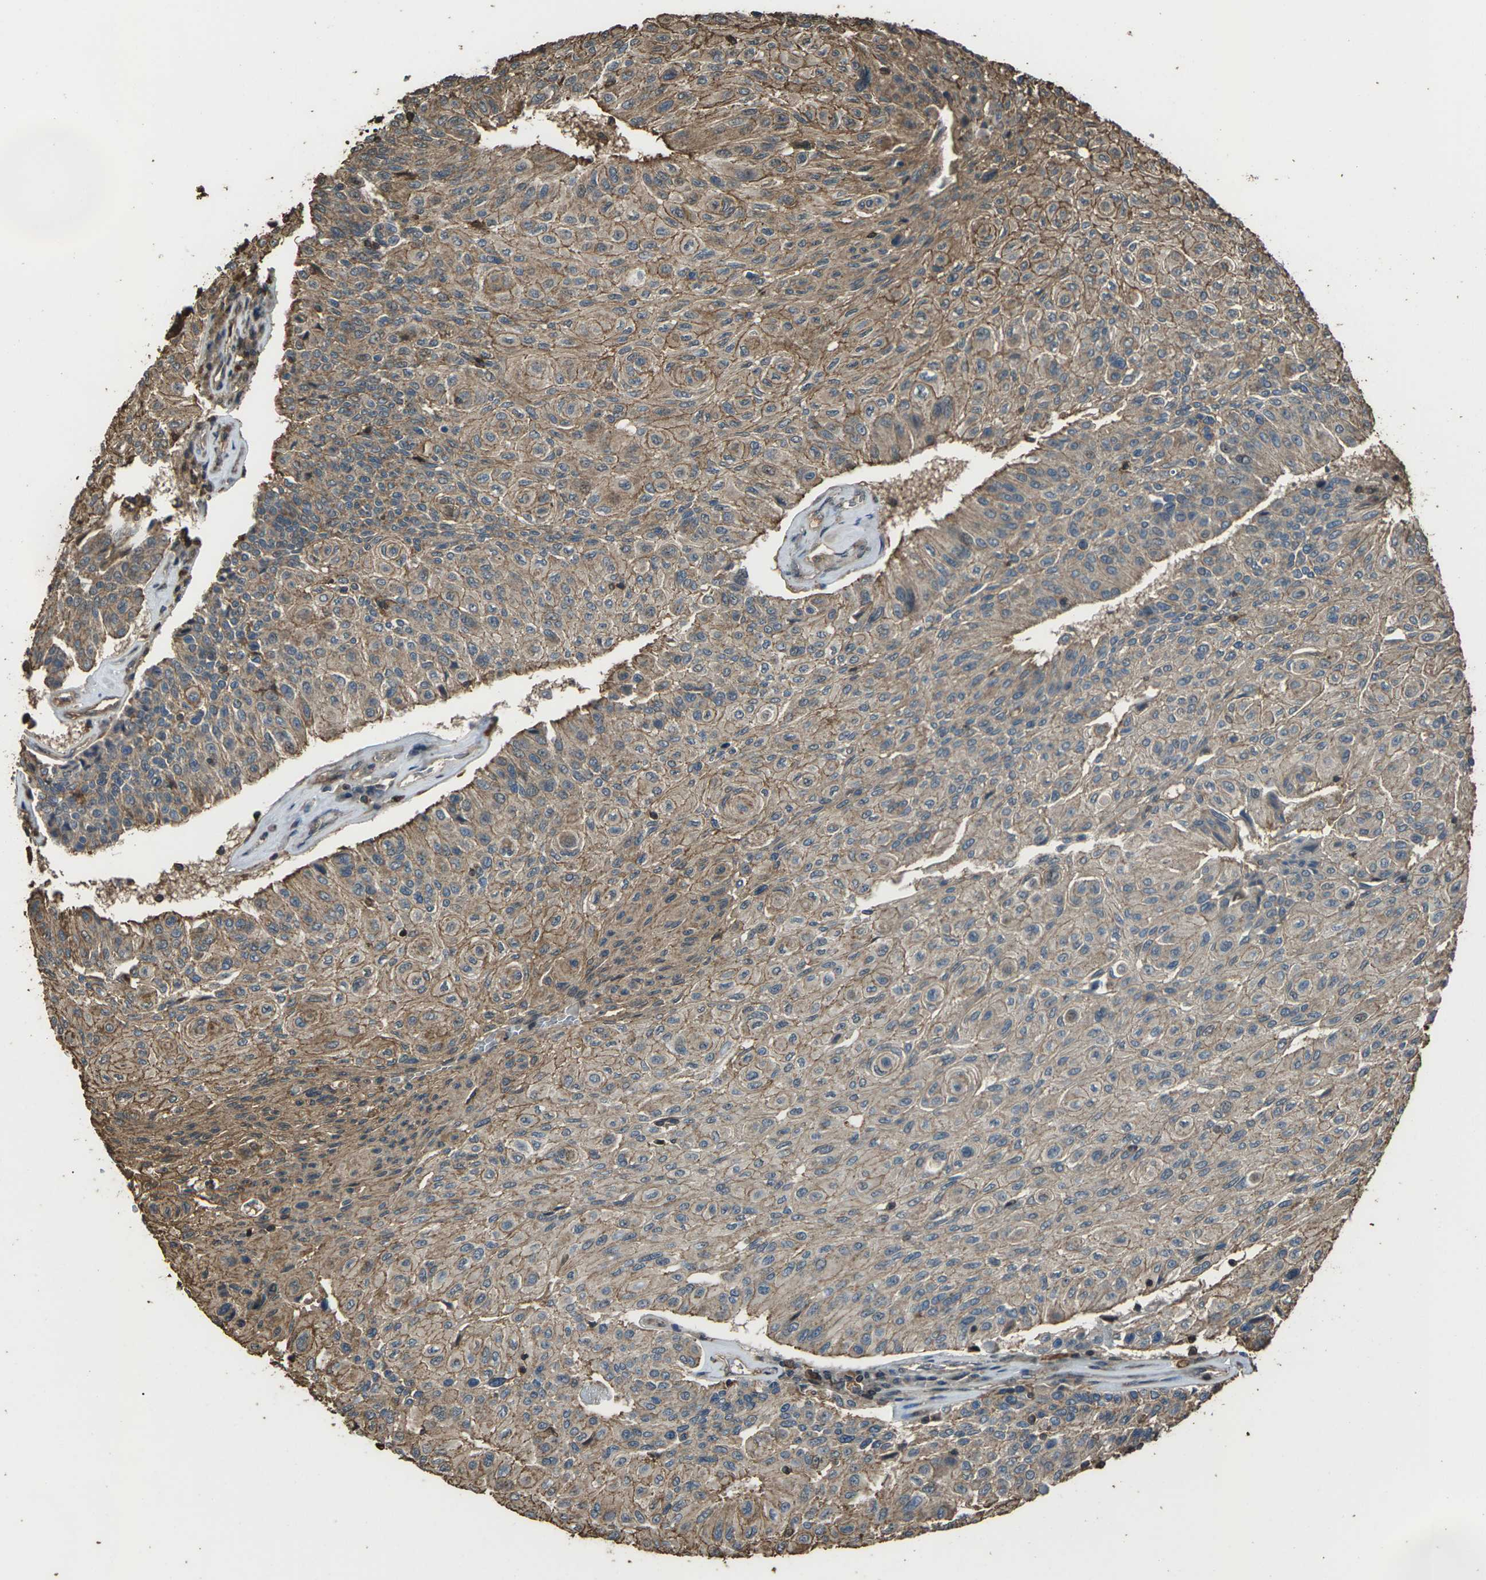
{"staining": {"intensity": "moderate", "quantity": ">75%", "location": "cytoplasmic/membranous"}, "tissue": "urothelial cancer", "cell_type": "Tumor cells", "image_type": "cancer", "snomed": [{"axis": "morphology", "description": "Urothelial carcinoma, High grade"}, {"axis": "topography", "description": "Urinary bladder"}], "caption": "Urothelial cancer stained with DAB immunohistochemistry (IHC) shows medium levels of moderate cytoplasmic/membranous expression in approximately >75% of tumor cells. (Stains: DAB in brown, nuclei in blue, Microscopy: brightfield microscopy at high magnification).", "gene": "DHPS", "patient": {"sex": "male", "age": 66}}